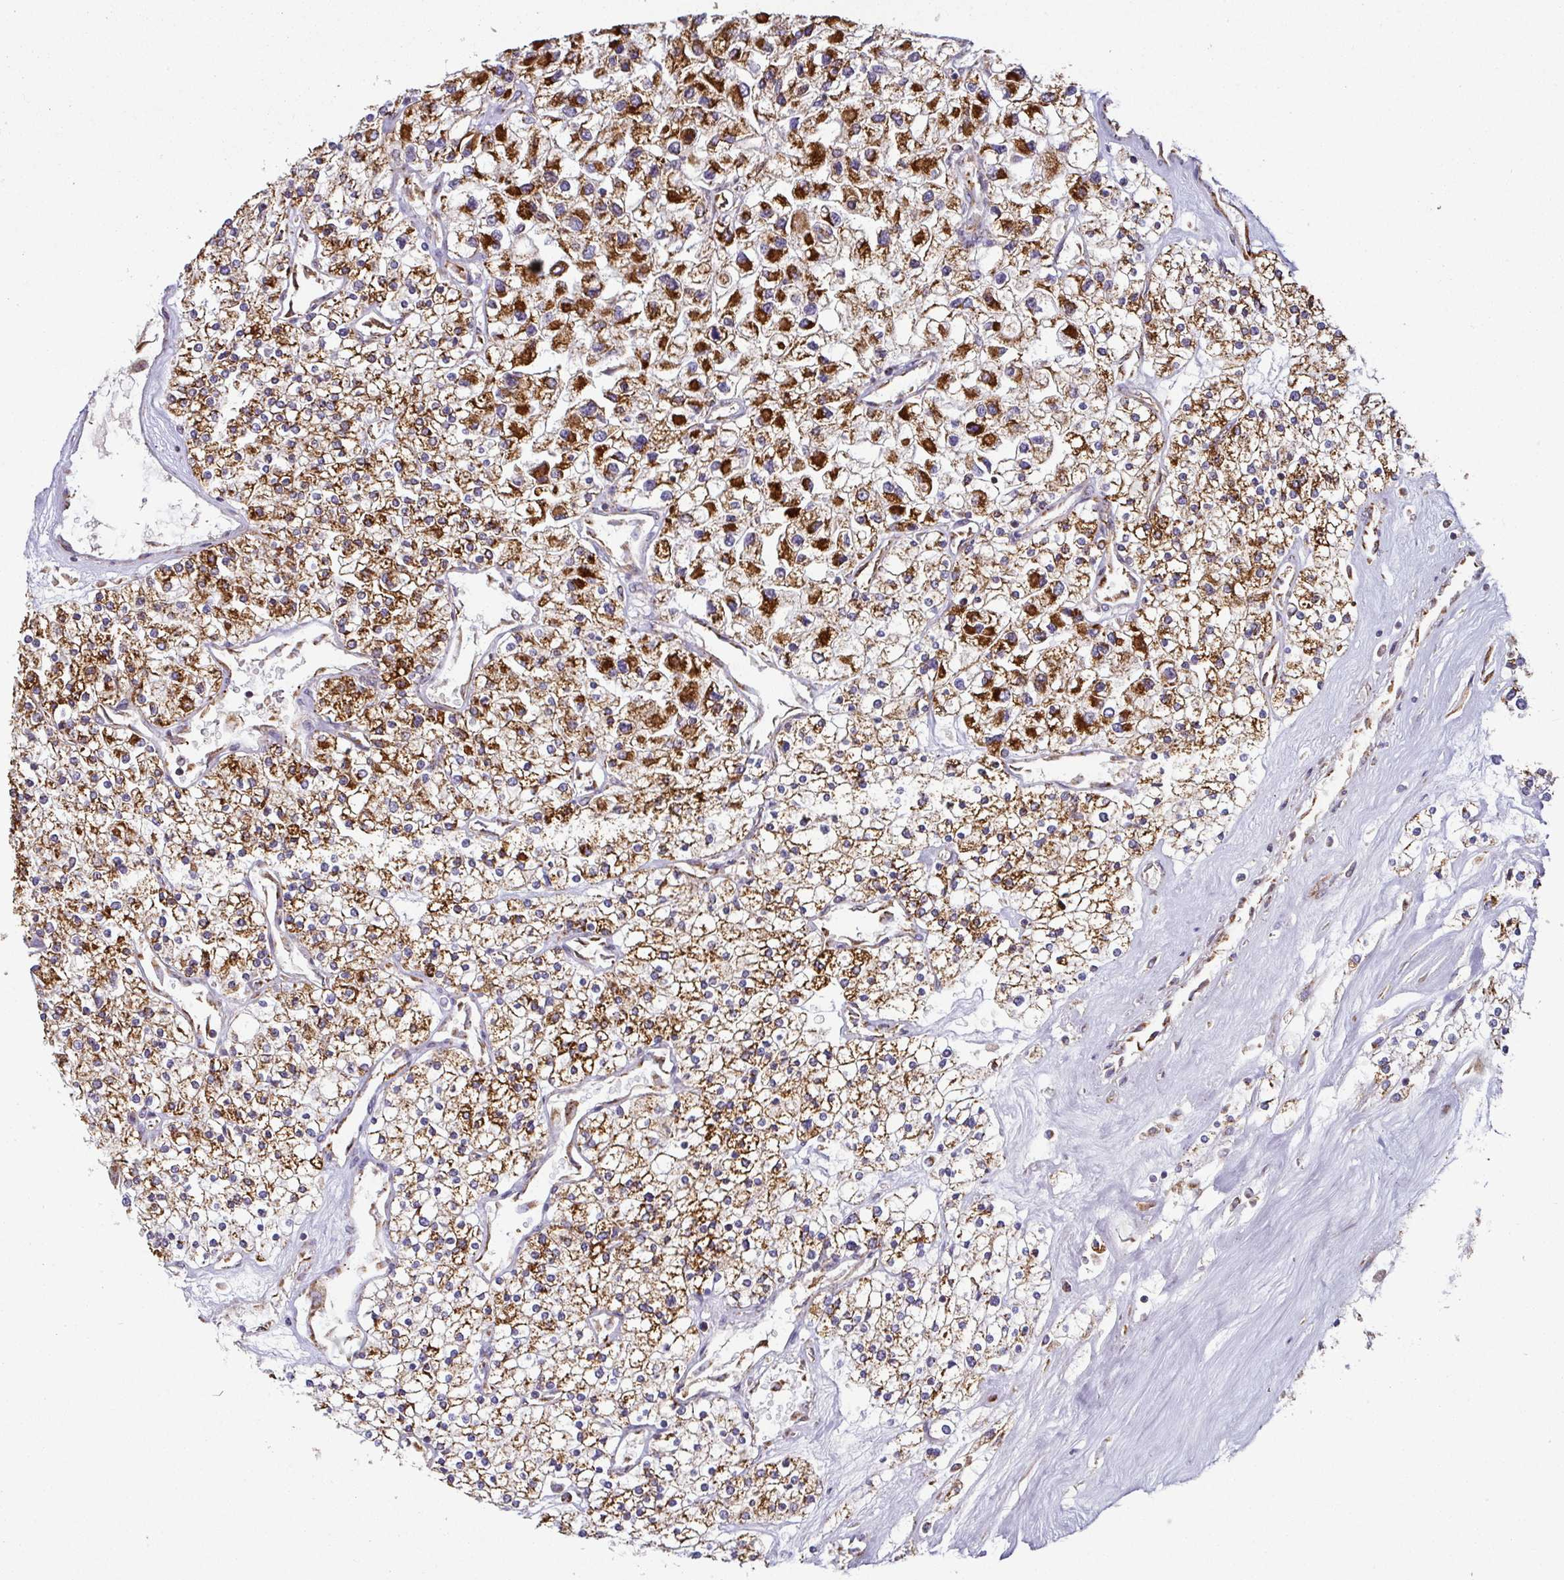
{"staining": {"intensity": "strong", "quantity": ">75%", "location": "cytoplasmic/membranous"}, "tissue": "renal cancer", "cell_type": "Tumor cells", "image_type": "cancer", "snomed": [{"axis": "morphology", "description": "Adenocarcinoma, NOS"}, {"axis": "topography", "description": "Kidney"}], "caption": "Tumor cells show high levels of strong cytoplasmic/membranous staining in approximately >75% of cells in renal adenocarcinoma.", "gene": "TRAP1", "patient": {"sex": "male", "age": 80}}